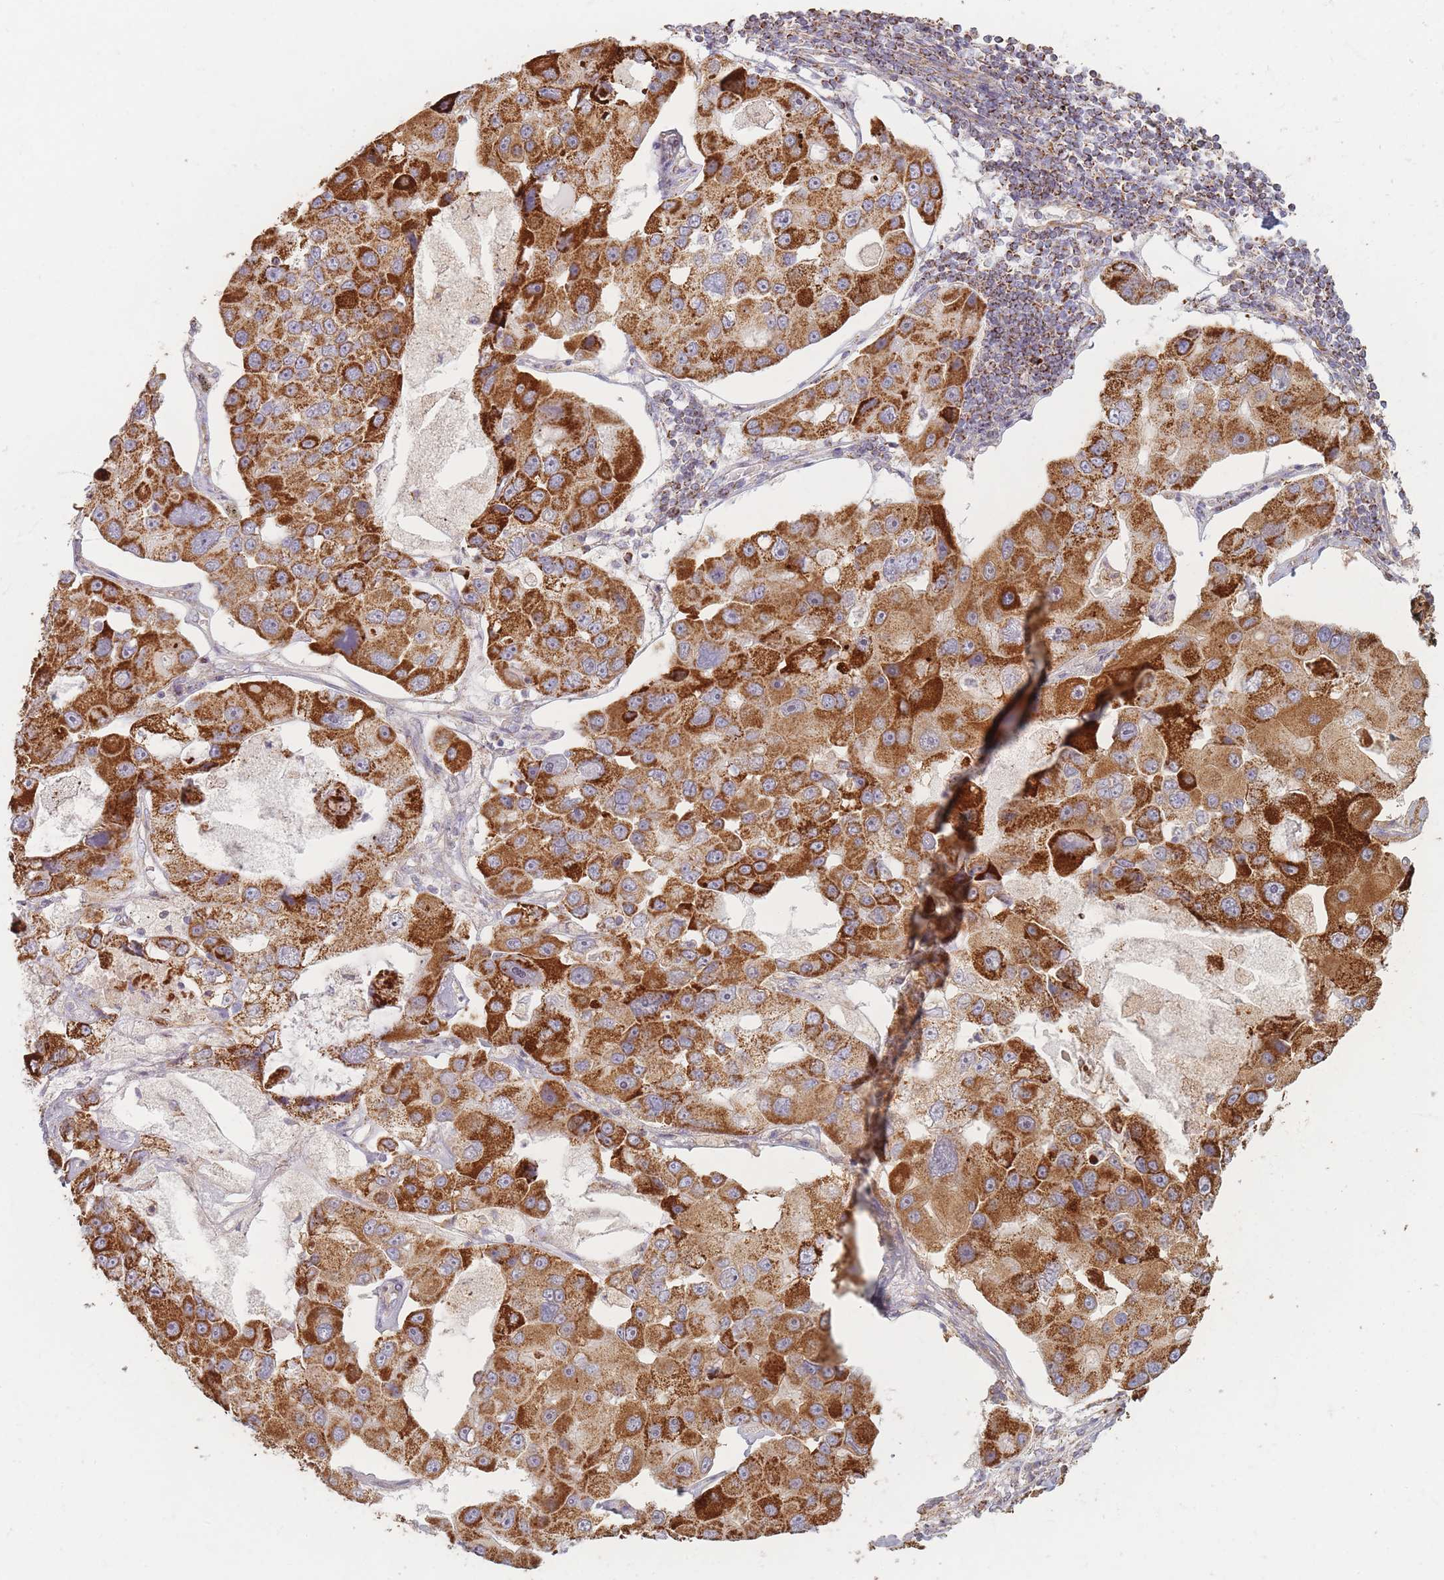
{"staining": {"intensity": "strong", "quantity": ">75%", "location": "cytoplasmic/membranous"}, "tissue": "lung cancer", "cell_type": "Tumor cells", "image_type": "cancer", "snomed": [{"axis": "morphology", "description": "Adenocarcinoma, NOS"}, {"axis": "topography", "description": "Lung"}], "caption": "The photomicrograph demonstrates immunohistochemical staining of lung cancer (adenocarcinoma). There is strong cytoplasmic/membranous staining is present in about >75% of tumor cells. The staining is performed using DAB brown chromogen to label protein expression. The nuclei are counter-stained blue using hematoxylin.", "gene": "ESRP2", "patient": {"sex": "female", "age": 54}}